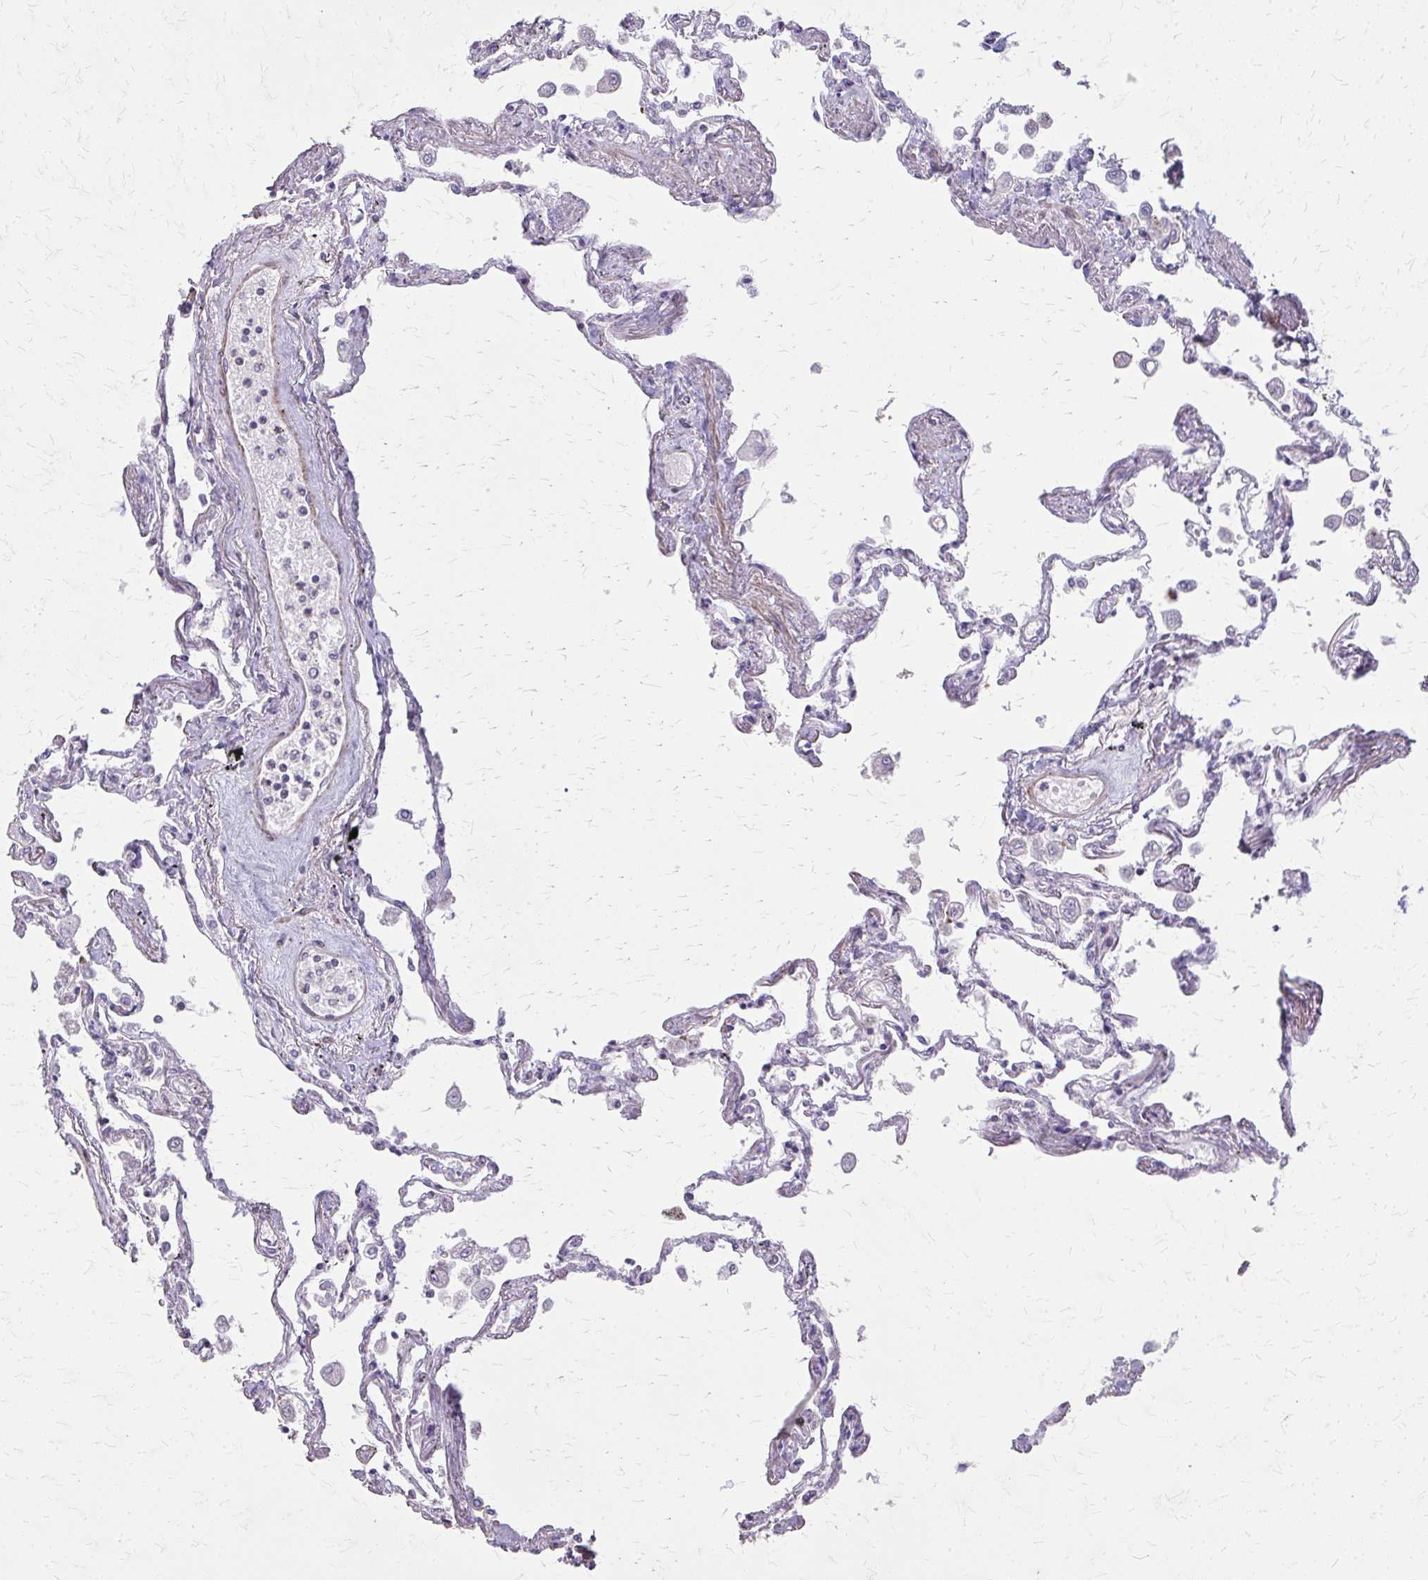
{"staining": {"intensity": "negative", "quantity": "none", "location": "none"}, "tissue": "lung", "cell_type": "Alveolar cells", "image_type": "normal", "snomed": [{"axis": "morphology", "description": "Normal tissue, NOS"}, {"axis": "morphology", "description": "Adenocarcinoma, NOS"}, {"axis": "topography", "description": "Cartilage tissue"}, {"axis": "topography", "description": "Lung"}], "caption": "Immunohistochemical staining of normal human lung exhibits no significant positivity in alveolar cells. (DAB immunohistochemistry visualized using brightfield microscopy, high magnification).", "gene": "TENM4", "patient": {"sex": "female", "age": 67}}